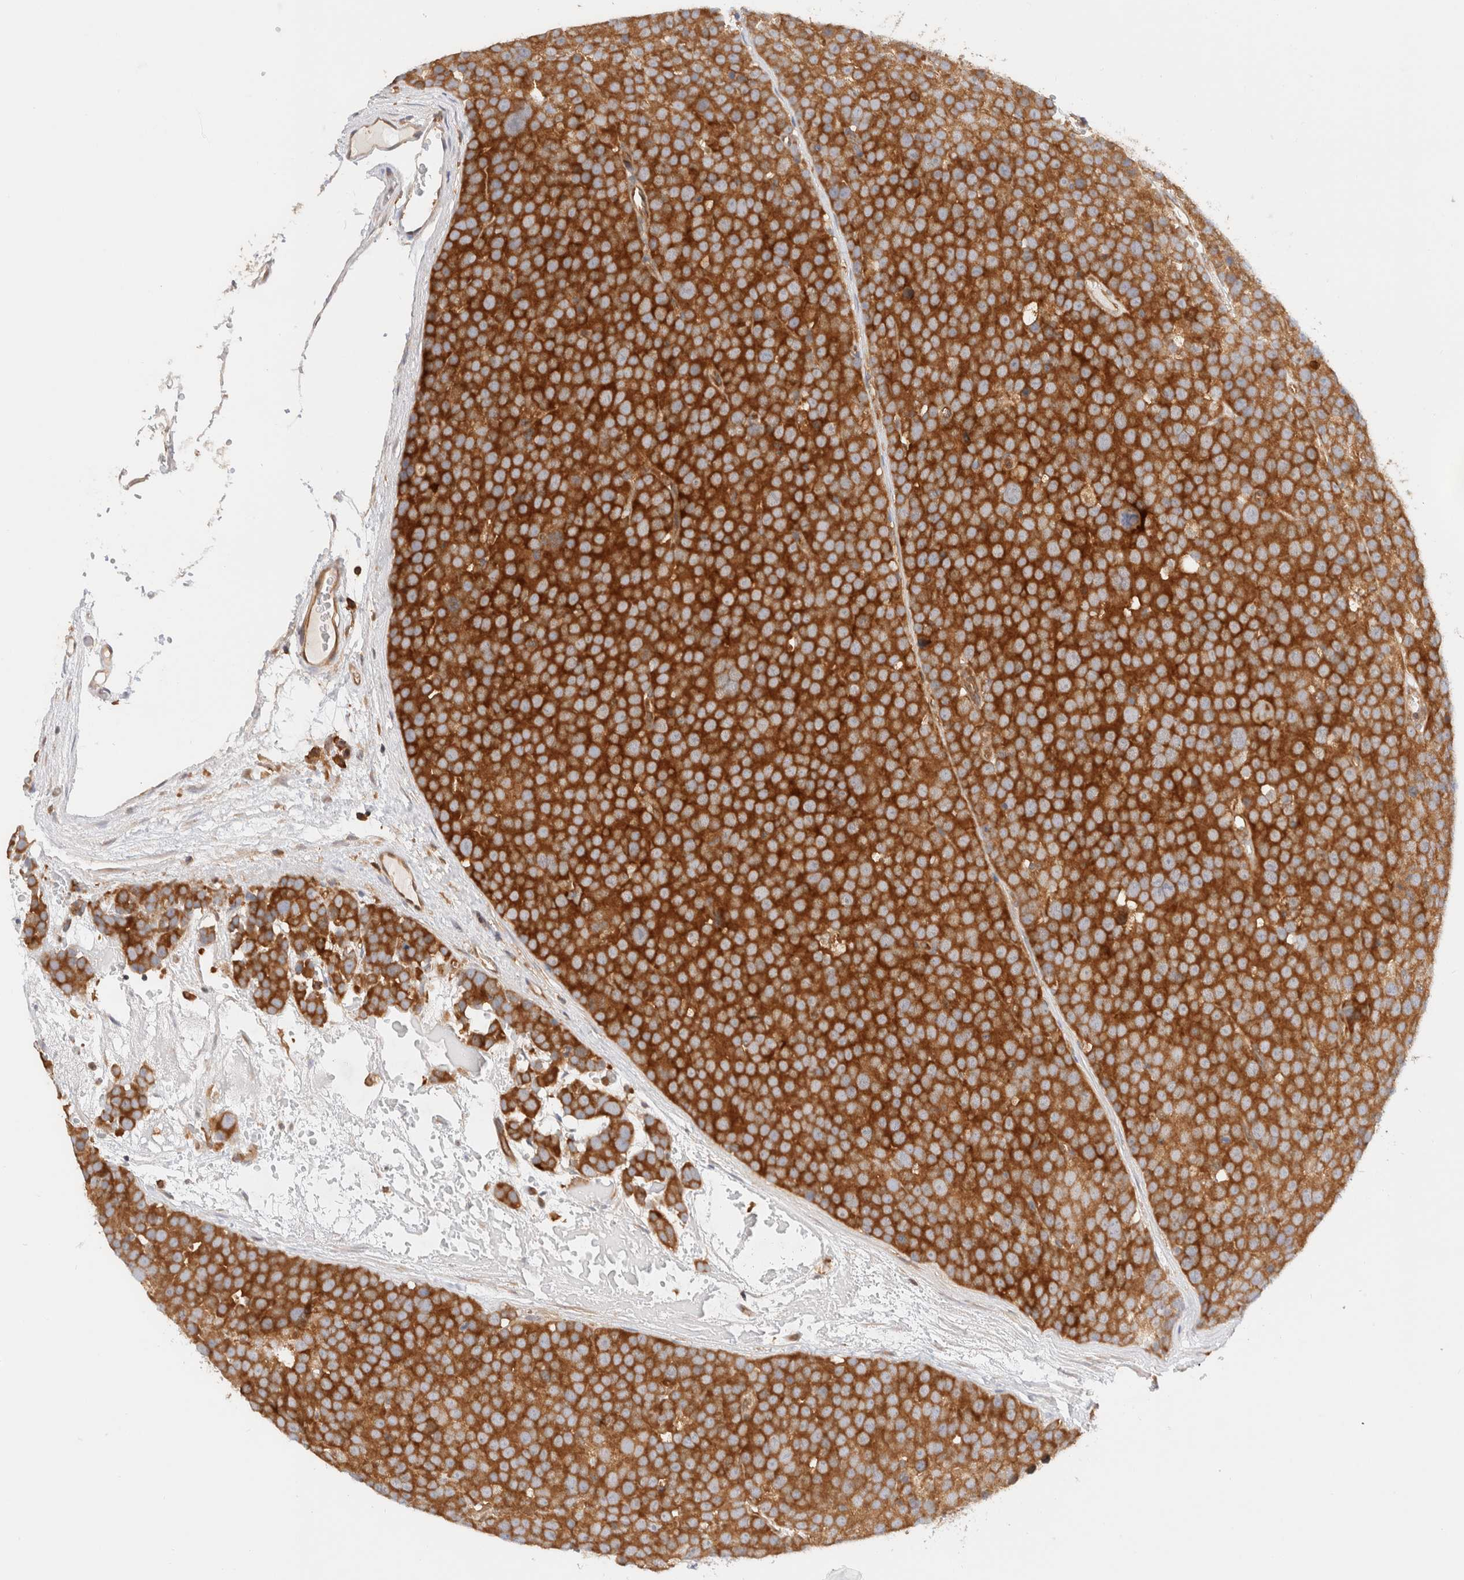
{"staining": {"intensity": "strong", "quantity": ">75%", "location": "cytoplasmic/membranous"}, "tissue": "testis cancer", "cell_type": "Tumor cells", "image_type": "cancer", "snomed": [{"axis": "morphology", "description": "Seminoma, NOS"}, {"axis": "topography", "description": "Testis"}], "caption": "Immunohistochemical staining of testis cancer (seminoma) demonstrates high levels of strong cytoplasmic/membranous protein staining in about >75% of tumor cells. Immunohistochemistry stains the protein in brown and the nuclei are stained blue.", "gene": "RABEP1", "patient": {"sex": "male", "age": 71}}